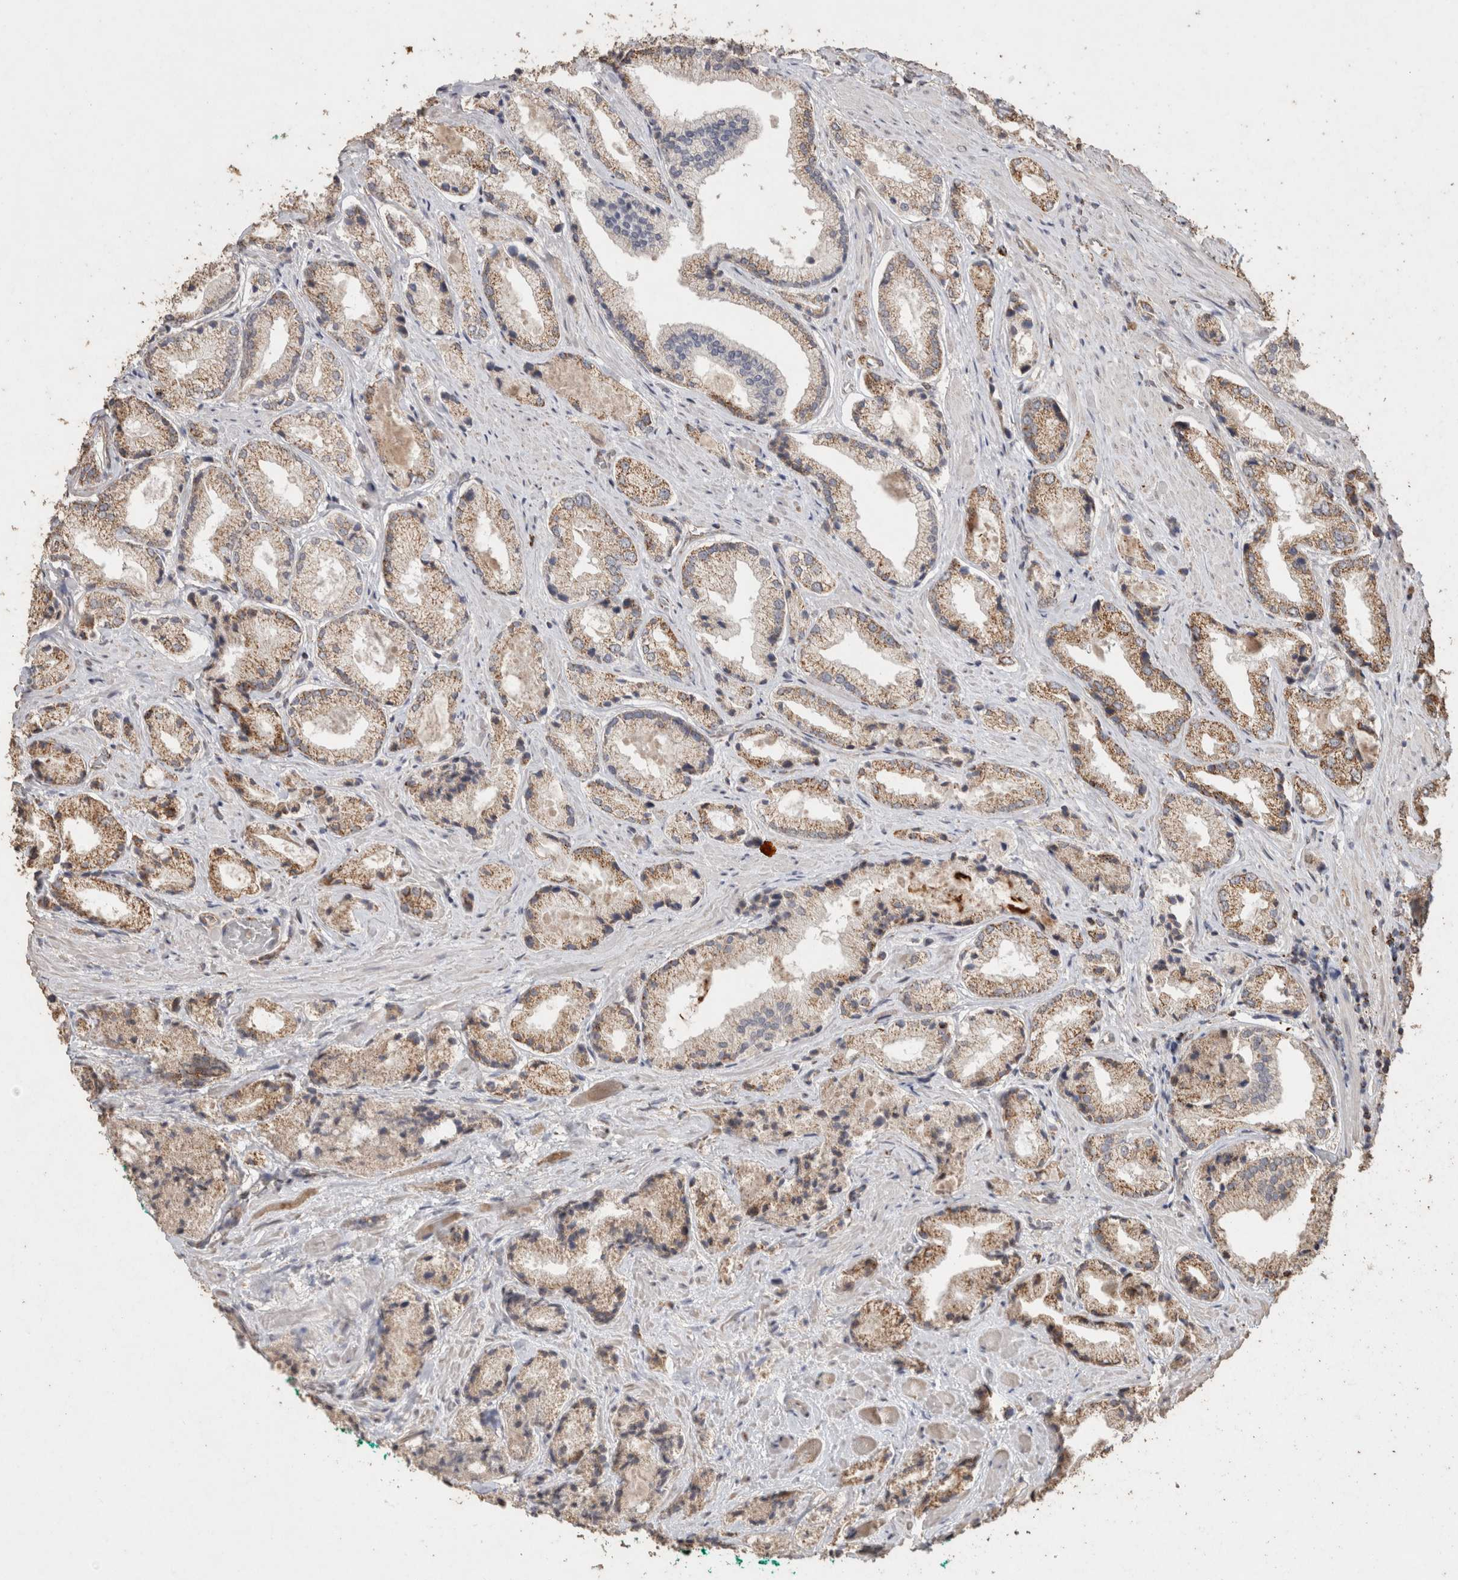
{"staining": {"intensity": "moderate", "quantity": ">75%", "location": "cytoplasmic/membranous"}, "tissue": "prostate cancer", "cell_type": "Tumor cells", "image_type": "cancer", "snomed": [{"axis": "morphology", "description": "Adenocarcinoma, Low grade"}, {"axis": "topography", "description": "Prostate"}], "caption": "Adenocarcinoma (low-grade) (prostate) tissue exhibits moderate cytoplasmic/membranous expression in approximately >75% of tumor cells The staining was performed using DAB (3,3'-diaminobenzidine) to visualize the protein expression in brown, while the nuclei were stained in blue with hematoxylin (Magnification: 20x).", "gene": "ACADM", "patient": {"sex": "male", "age": 62}}